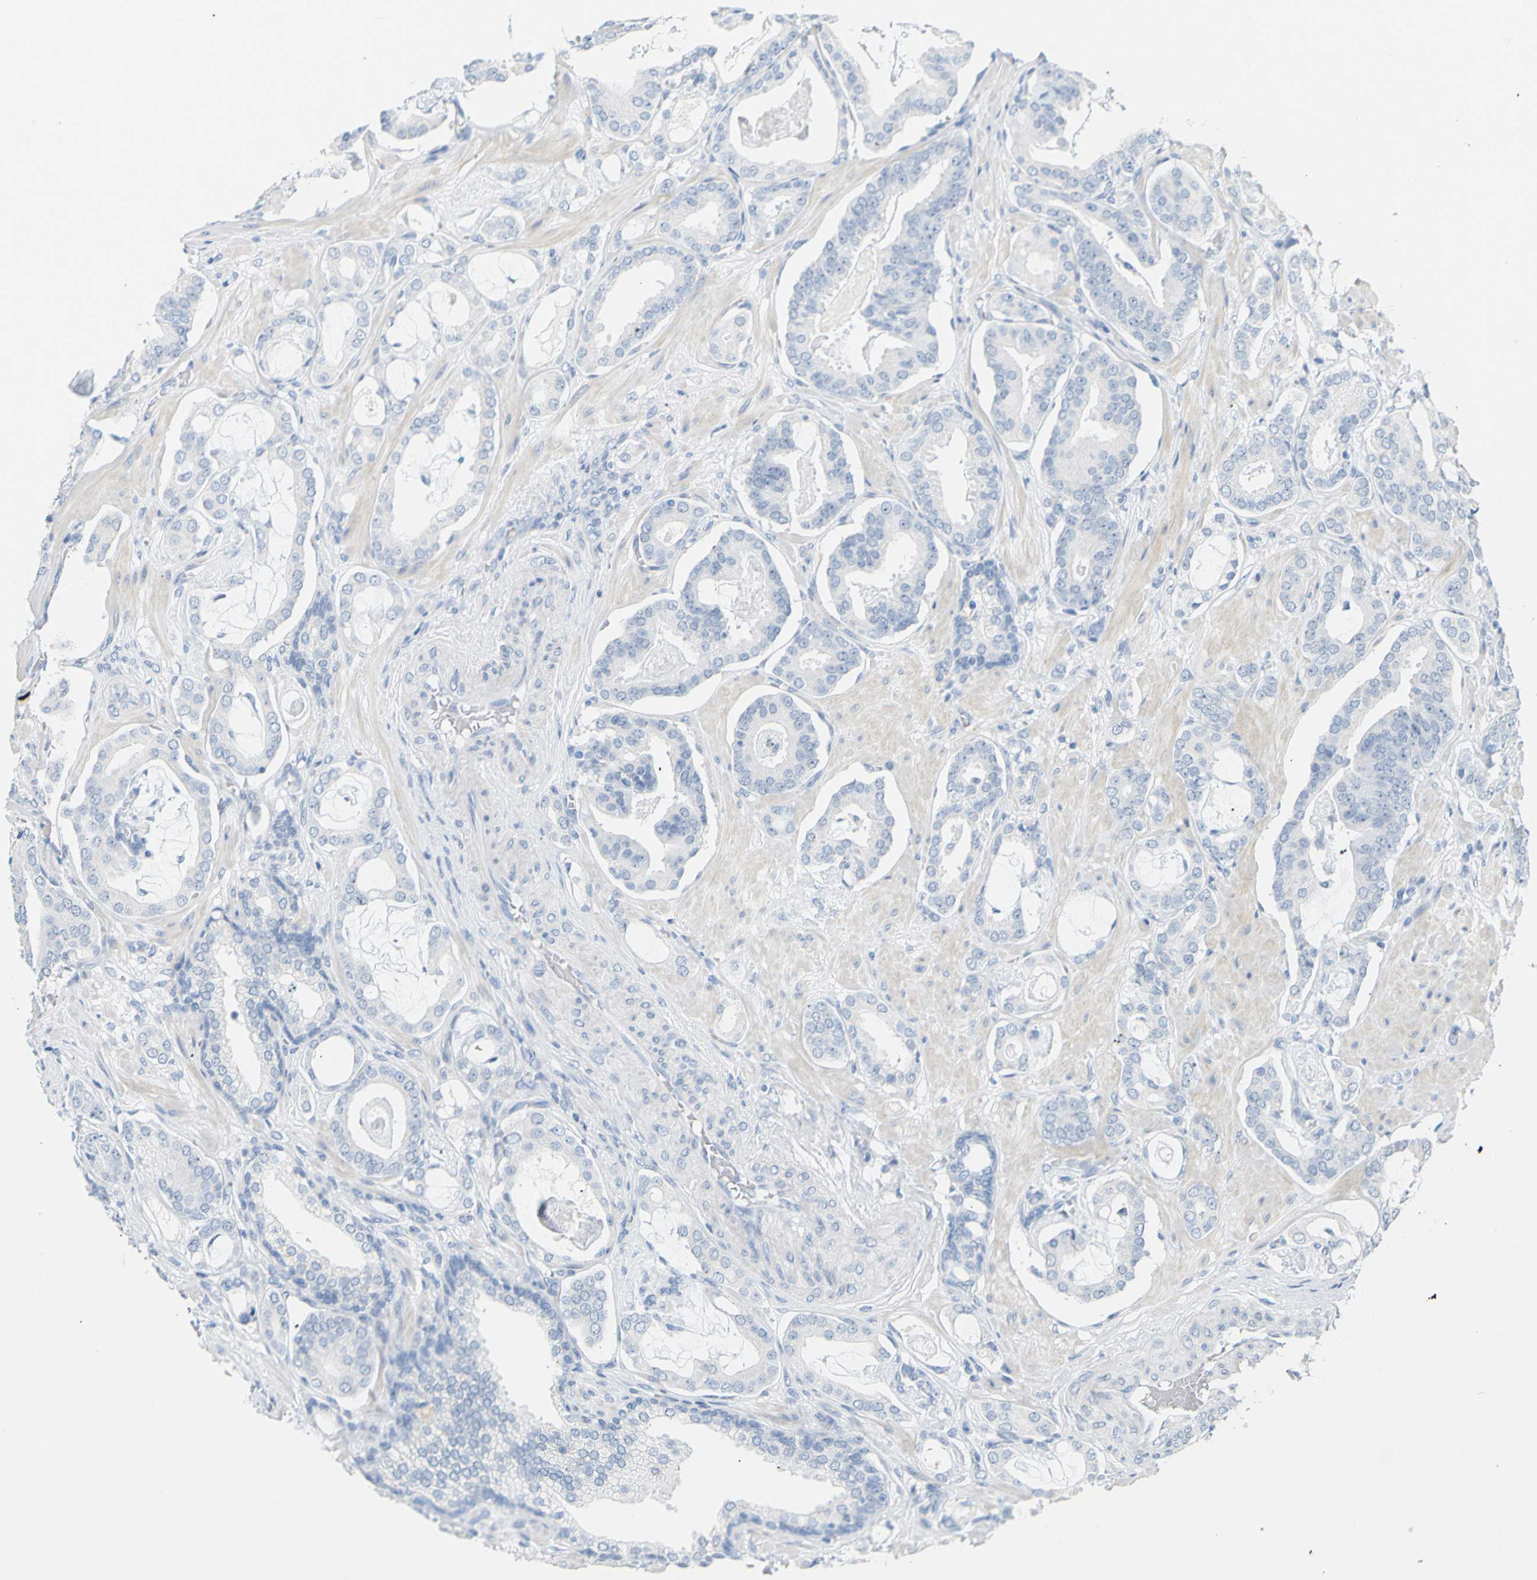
{"staining": {"intensity": "negative", "quantity": "none", "location": "none"}, "tissue": "prostate cancer", "cell_type": "Tumor cells", "image_type": "cancer", "snomed": [{"axis": "morphology", "description": "Adenocarcinoma, Low grade"}, {"axis": "topography", "description": "Prostate"}], "caption": "IHC of prostate adenocarcinoma (low-grade) reveals no staining in tumor cells.", "gene": "OPN1SW", "patient": {"sex": "male", "age": 53}}